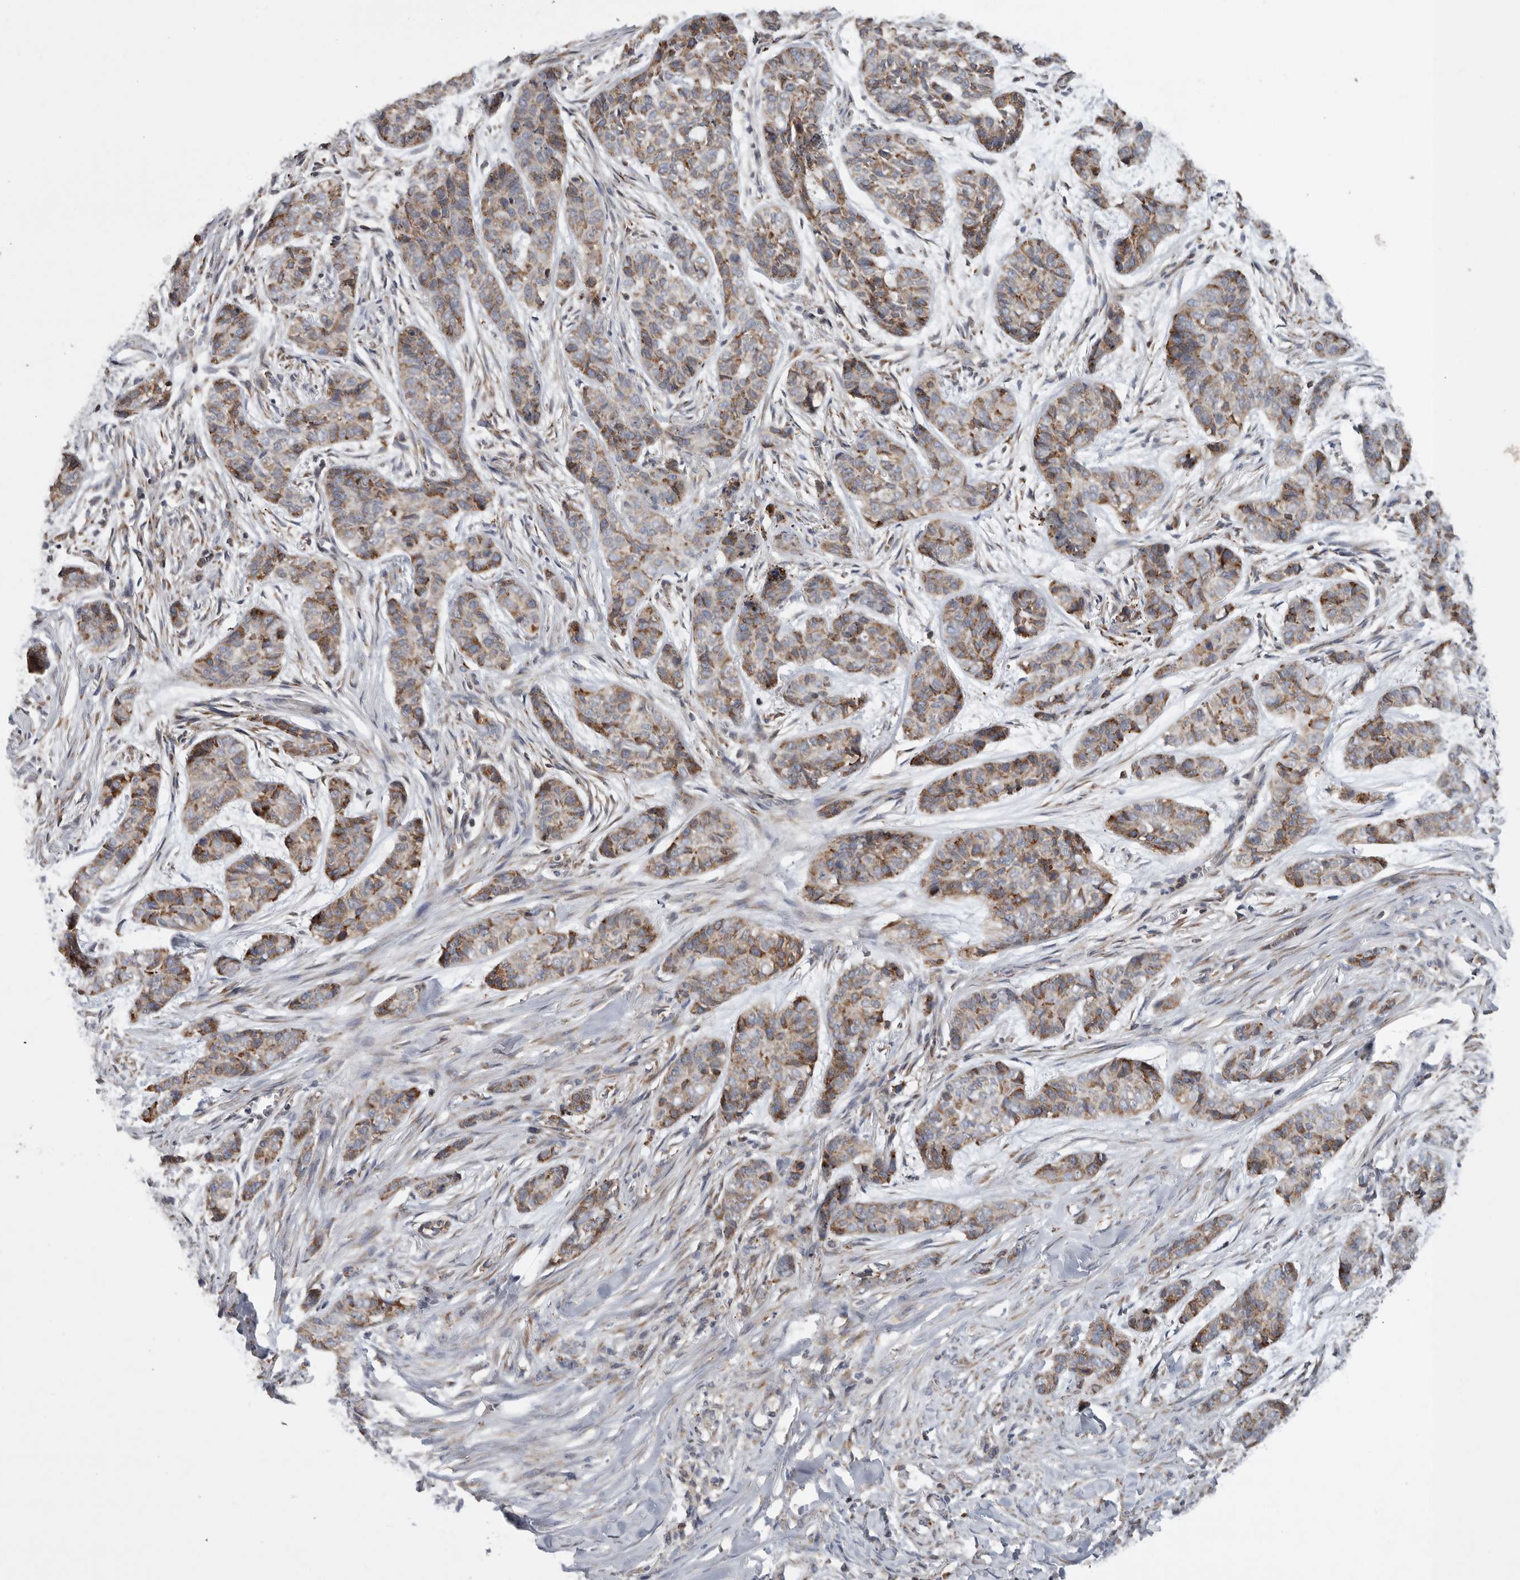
{"staining": {"intensity": "moderate", "quantity": ">75%", "location": "cytoplasmic/membranous"}, "tissue": "skin cancer", "cell_type": "Tumor cells", "image_type": "cancer", "snomed": [{"axis": "morphology", "description": "Basal cell carcinoma"}, {"axis": "topography", "description": "Skin"}], "caption": "Immunohistochemistry staining of skin cancer, which demonstrates medium levels of moderate cytoplasmic/membranous expression in about >75% of tumor cells indicating moderate cytoplasmic/membranous protein expression. The staining was performed using DAB (3,3'-diaminobenzidine) (brown) for protein detection and nuclei were counterstained in hematoxylin (blue).", "gene": "GANAB", "patient": {"sex": "female", "age": 64}}